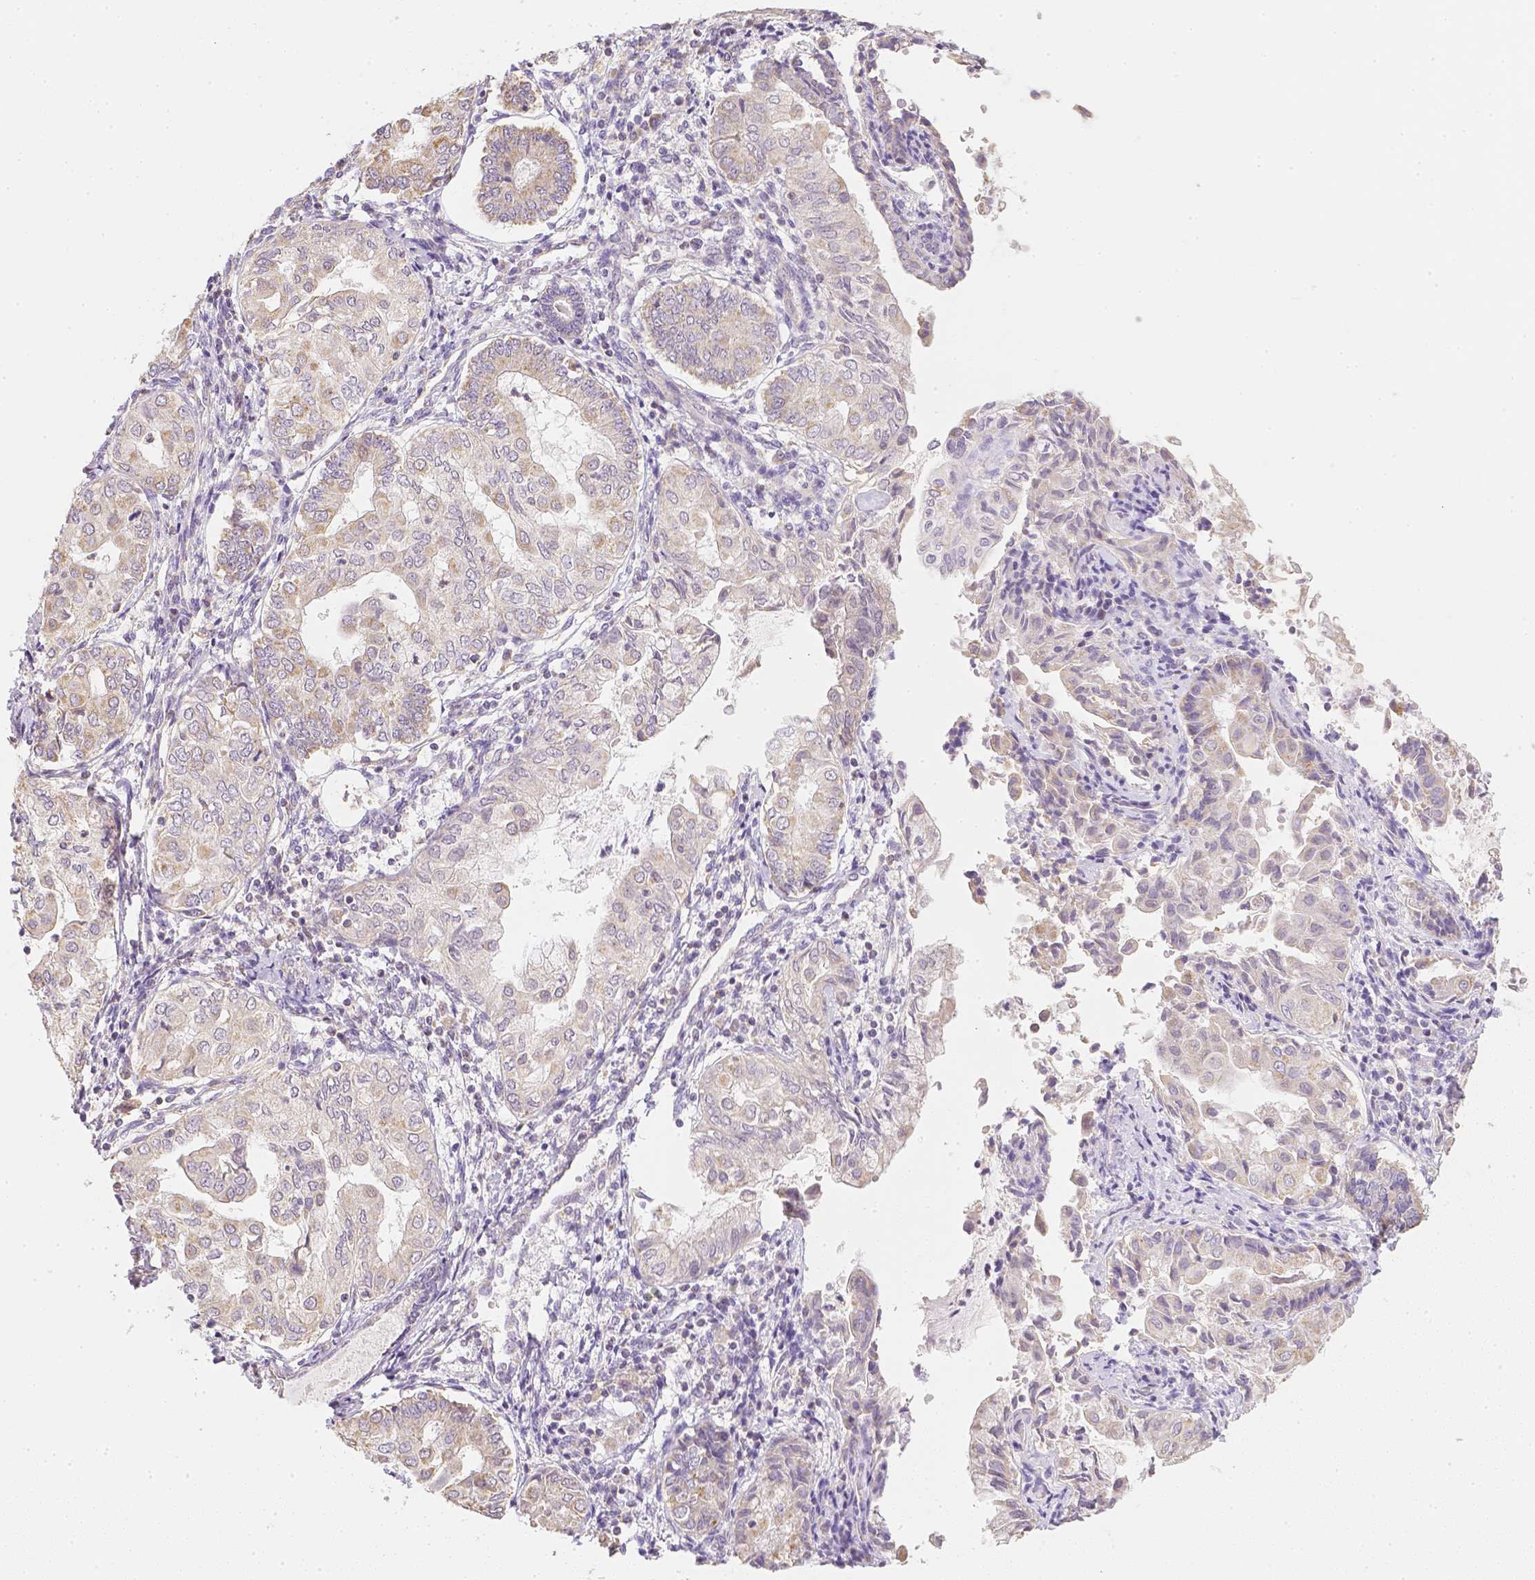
{"staining": {"intensity": "weak", "quantity": "25%-75%", "location": "cytoplasmic/membranous"}, "tissue": "endometrial cancer", "cell_type": "Tumor cells", "image_type": "cancer", "snomed": [{"axis": "morphology", "description": "Adenocarcinoma, NOS"}, {"axis": "topography", "description": "Endometrium"}], "caption": "Immunohistochemistry of human endometrial cancer displays low levels of weak cytoplasmic/membranous staining in approximately 25%-75% of tumor cells.", "gene": "NVL", "patient": {"sex": "female", "age": 68}}